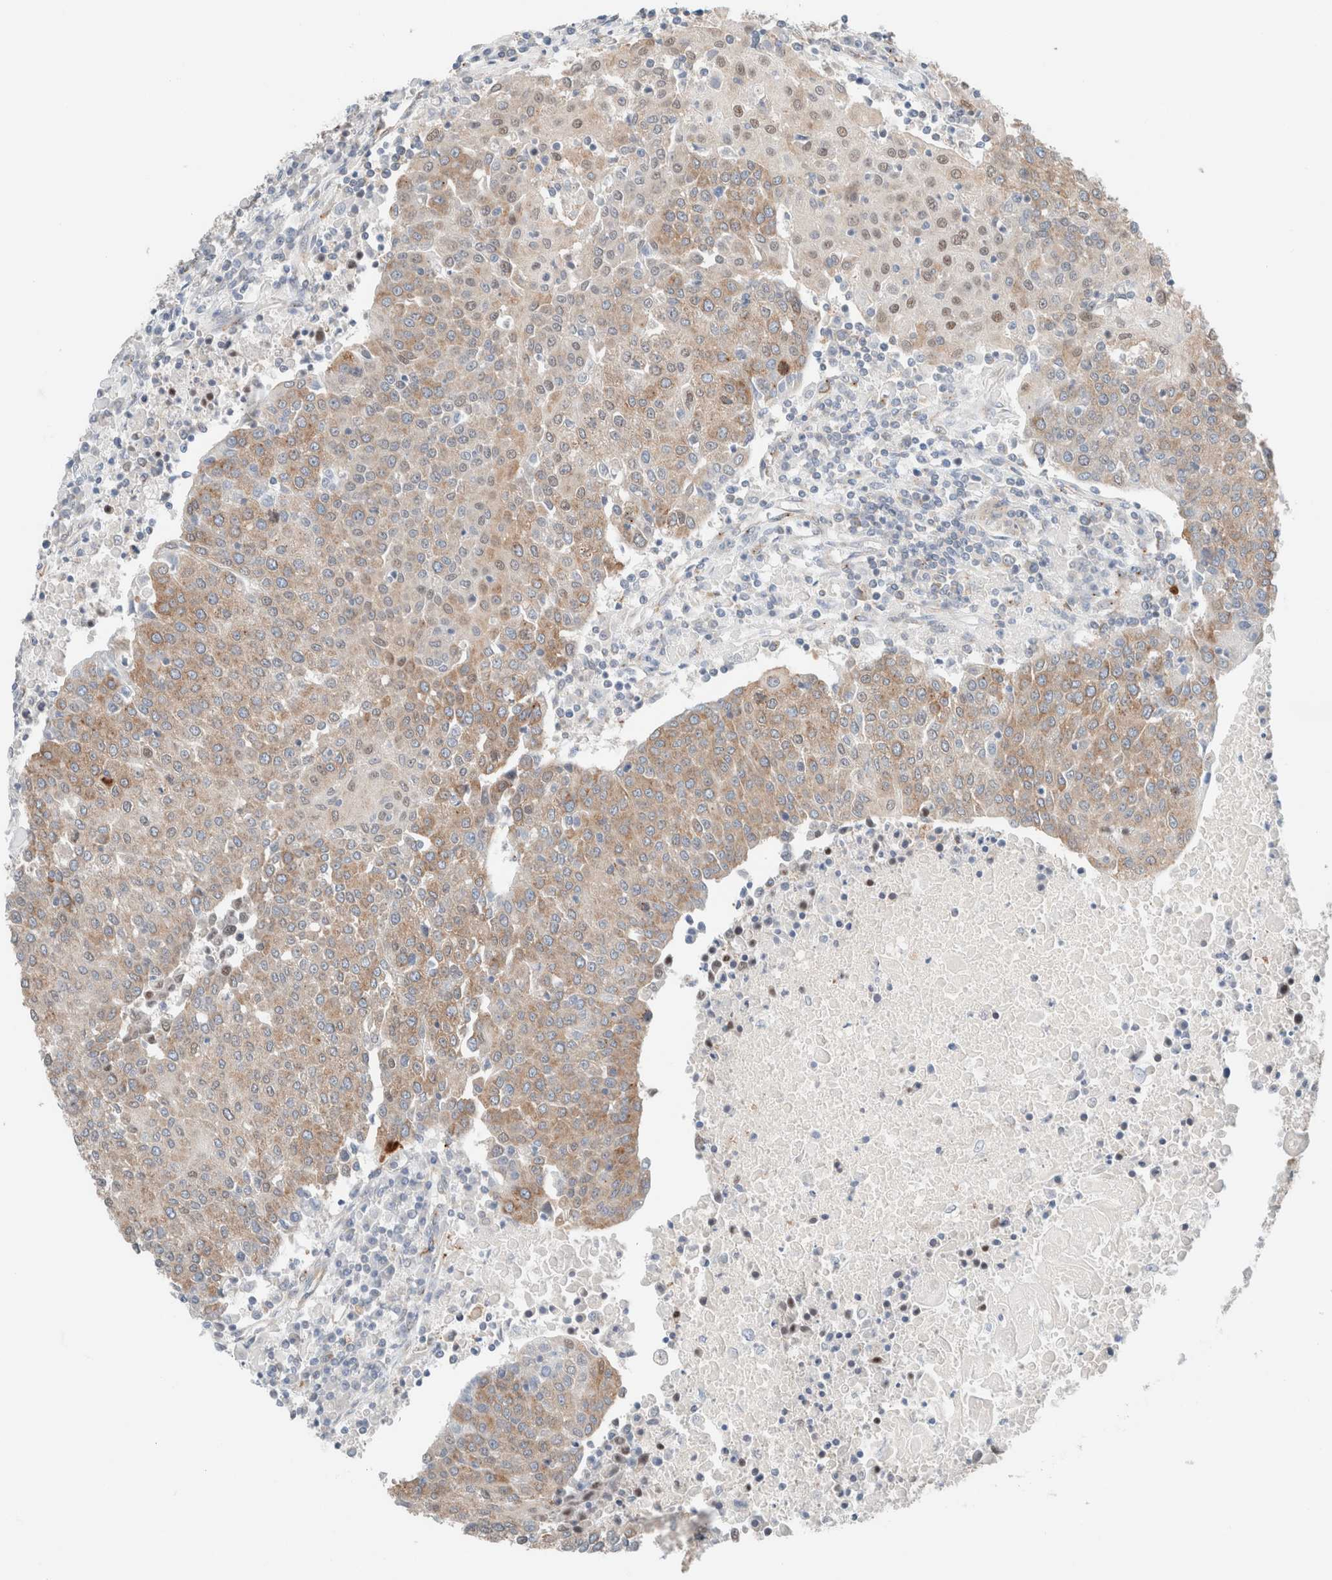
{"staining": {"intensity": "moderate", "quantity": ">75%", "location": "cytoplasmic/membranous"}, "tissue": "urothelial cancer", "cell_type": "Tumor cells", "image_type": "cancer", "snomed": [{"axis": "morphology", "description": "Urothelial carcinoma, High grade"}, {"axis": "topography", "description": "Urinary bladder"}], "caption": "Human urothelial cancer stained with a protein marker demonstrates moderate staining in tumor cells.", "gene": "CASC3", "patient": {"sex": "female", "age": 85}}